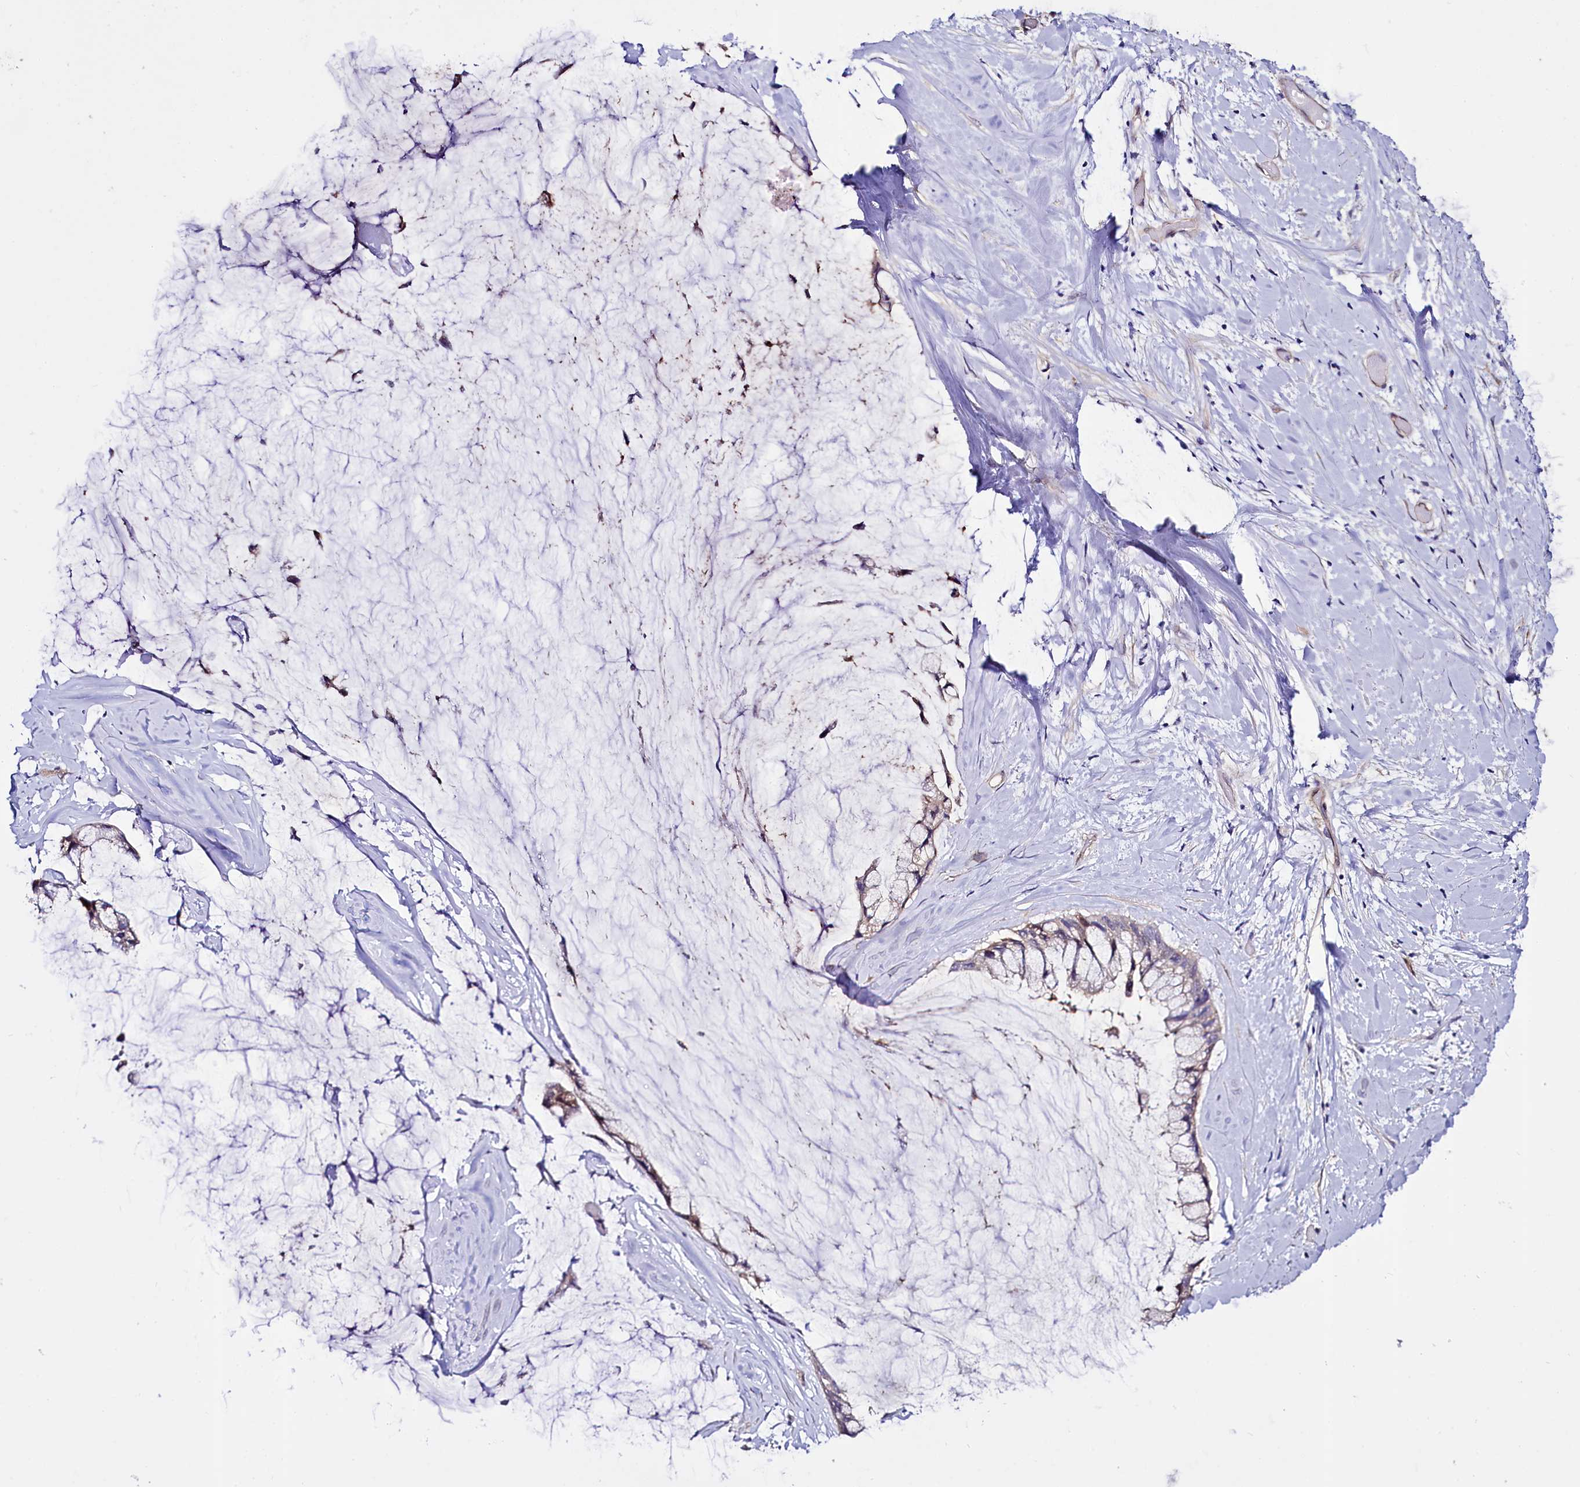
{"staining": {"intensity": "weak", "quantity": "25%-75%", "location": "cytoplasmic/membranous,nuclear"}, "tissue": "ovarian cancer", "cell_type": "Tumor cells", "image_type": "cancer", "snomed": [{"axis": "morphology", "description": "Cystadenocarcinoma, mucinous, NOS"}, {"axis": "topography", "description": "Ovary"}], "caption": "Protein expression by immunohistochemistry (IHC) exhibits weak cytoplasmic/membranous and nuclear staining in approximately 25%-75% of tumor cells in ovarian mucinous cystadenocarcinoma. (Stains: DAB in brown, nuclei in blue, Microscopy: brightfield microscopy at high magnification).", "gene": "STXBP1", "patient": {"sex": "female", "age": 39}}